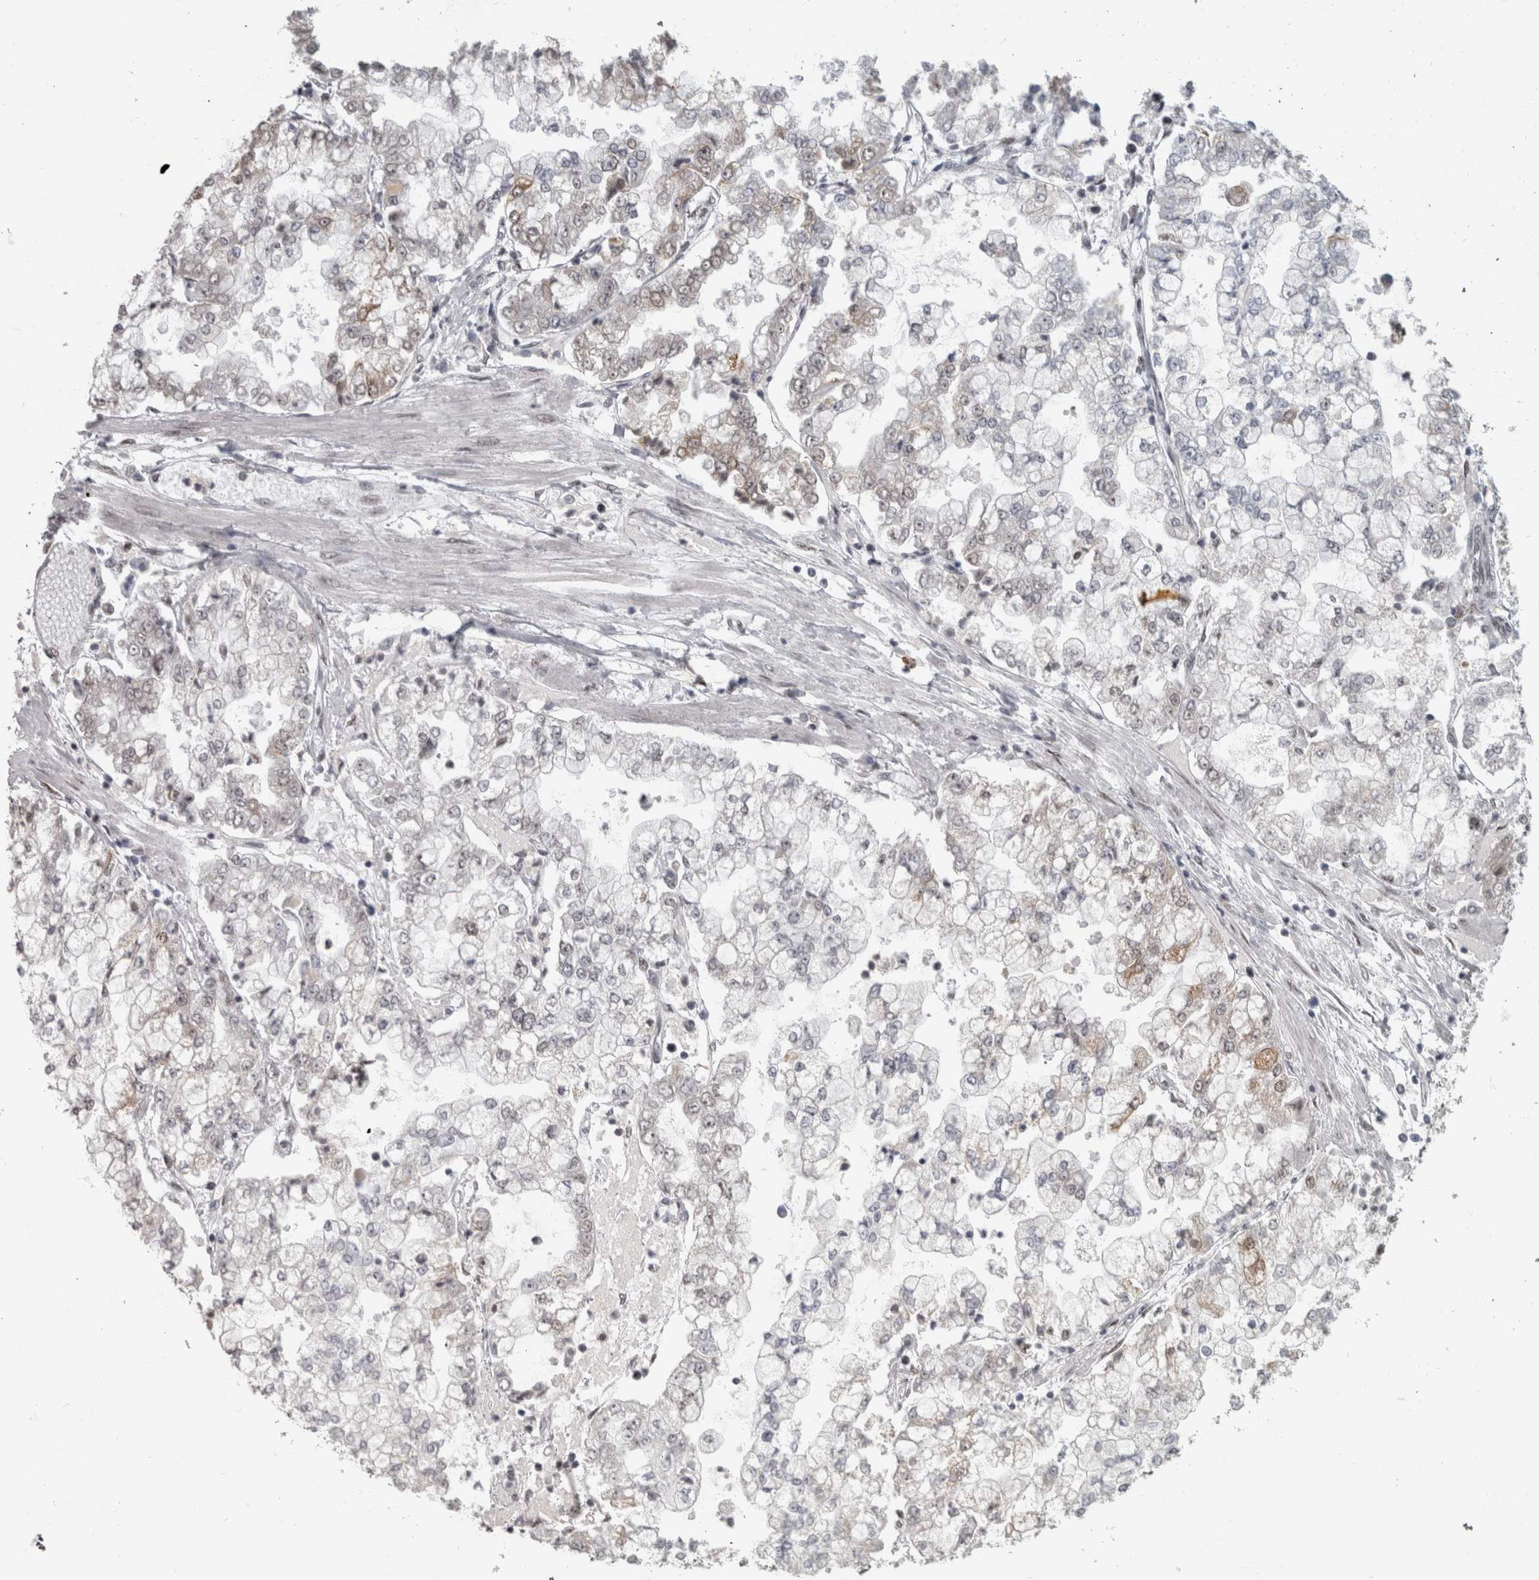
{"staining": {"intensity": "weak", "quantity": "<25%", "location": "cytoplasmic/membranous"}, "tissue": "stomach cancer", "cell_type": "Tumor cells", "image_type": "cancer", "snomed": [{"axis": "morphology", "description": "Adenocarcinoma, NOS"}, {"axis": "topography", "description": "Stomach"}], "caption": "This is an IHC micrograph of stomach cancer. There is no staining in tumor cells.", "gene": "MICU3", "patient": {"sex": "male", "age": 76}}